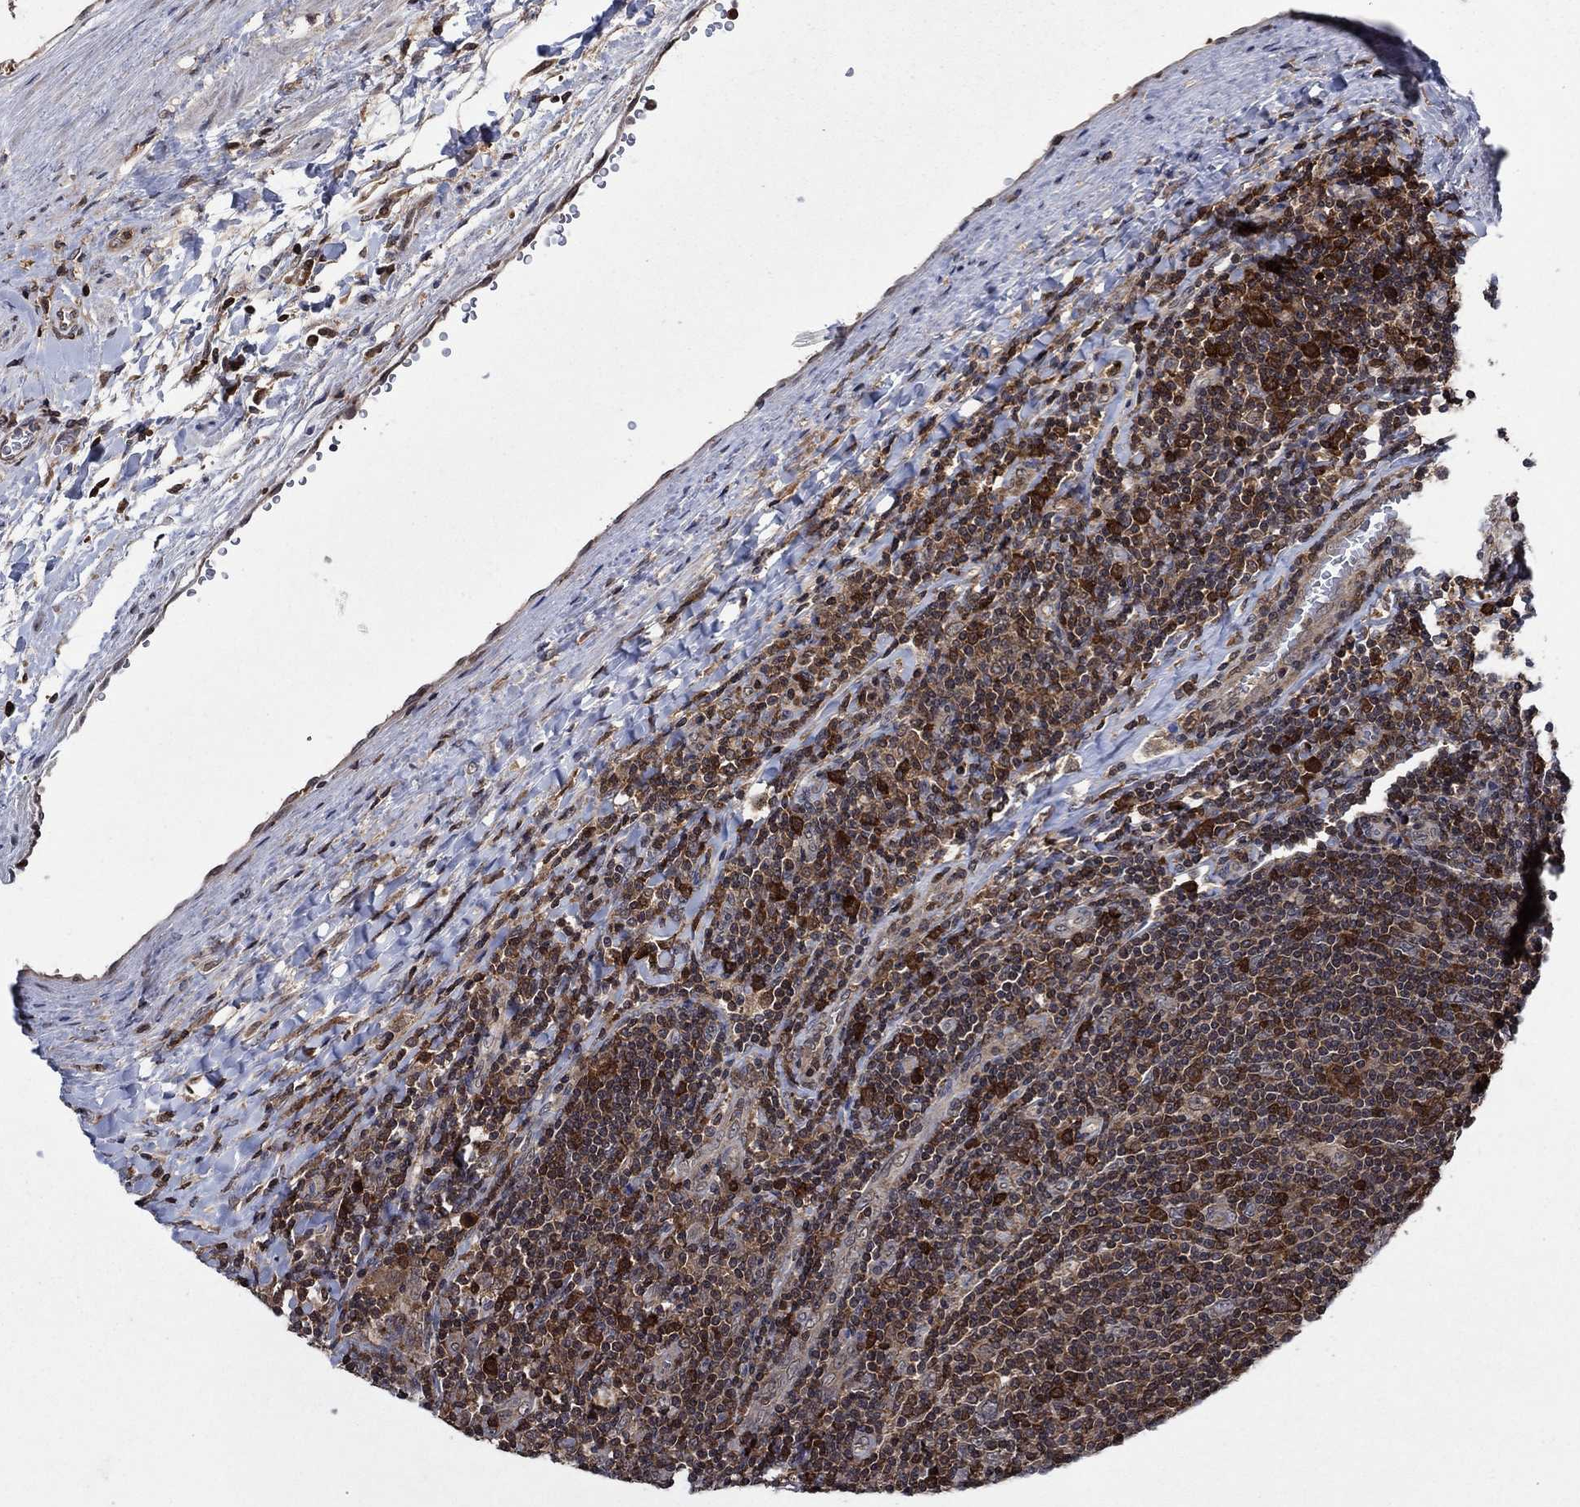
{"staining": {"intensity": "strong", "quantity": ">75%", "location": "cytoplasmic/membranous"}, "tissue": "lymphoma", "cell_type": "Tumor cells", "image_type": "cancer", "snomed": [{"axis": "morphology", "description": "Hodgkin's disease, NOS"}, {"axis": "topography", "description": "Lymph node"}], "caption": "Protein expression analysis of Hodgkin's disease reveals strong cytoplasmic/membranous expression in approximately >75% of tumor cells. (DAB = brown stain, brightfield microscopy at high magnification).", "gene": "CACYBP", "patient": {"sex": "male", "age": 40}}